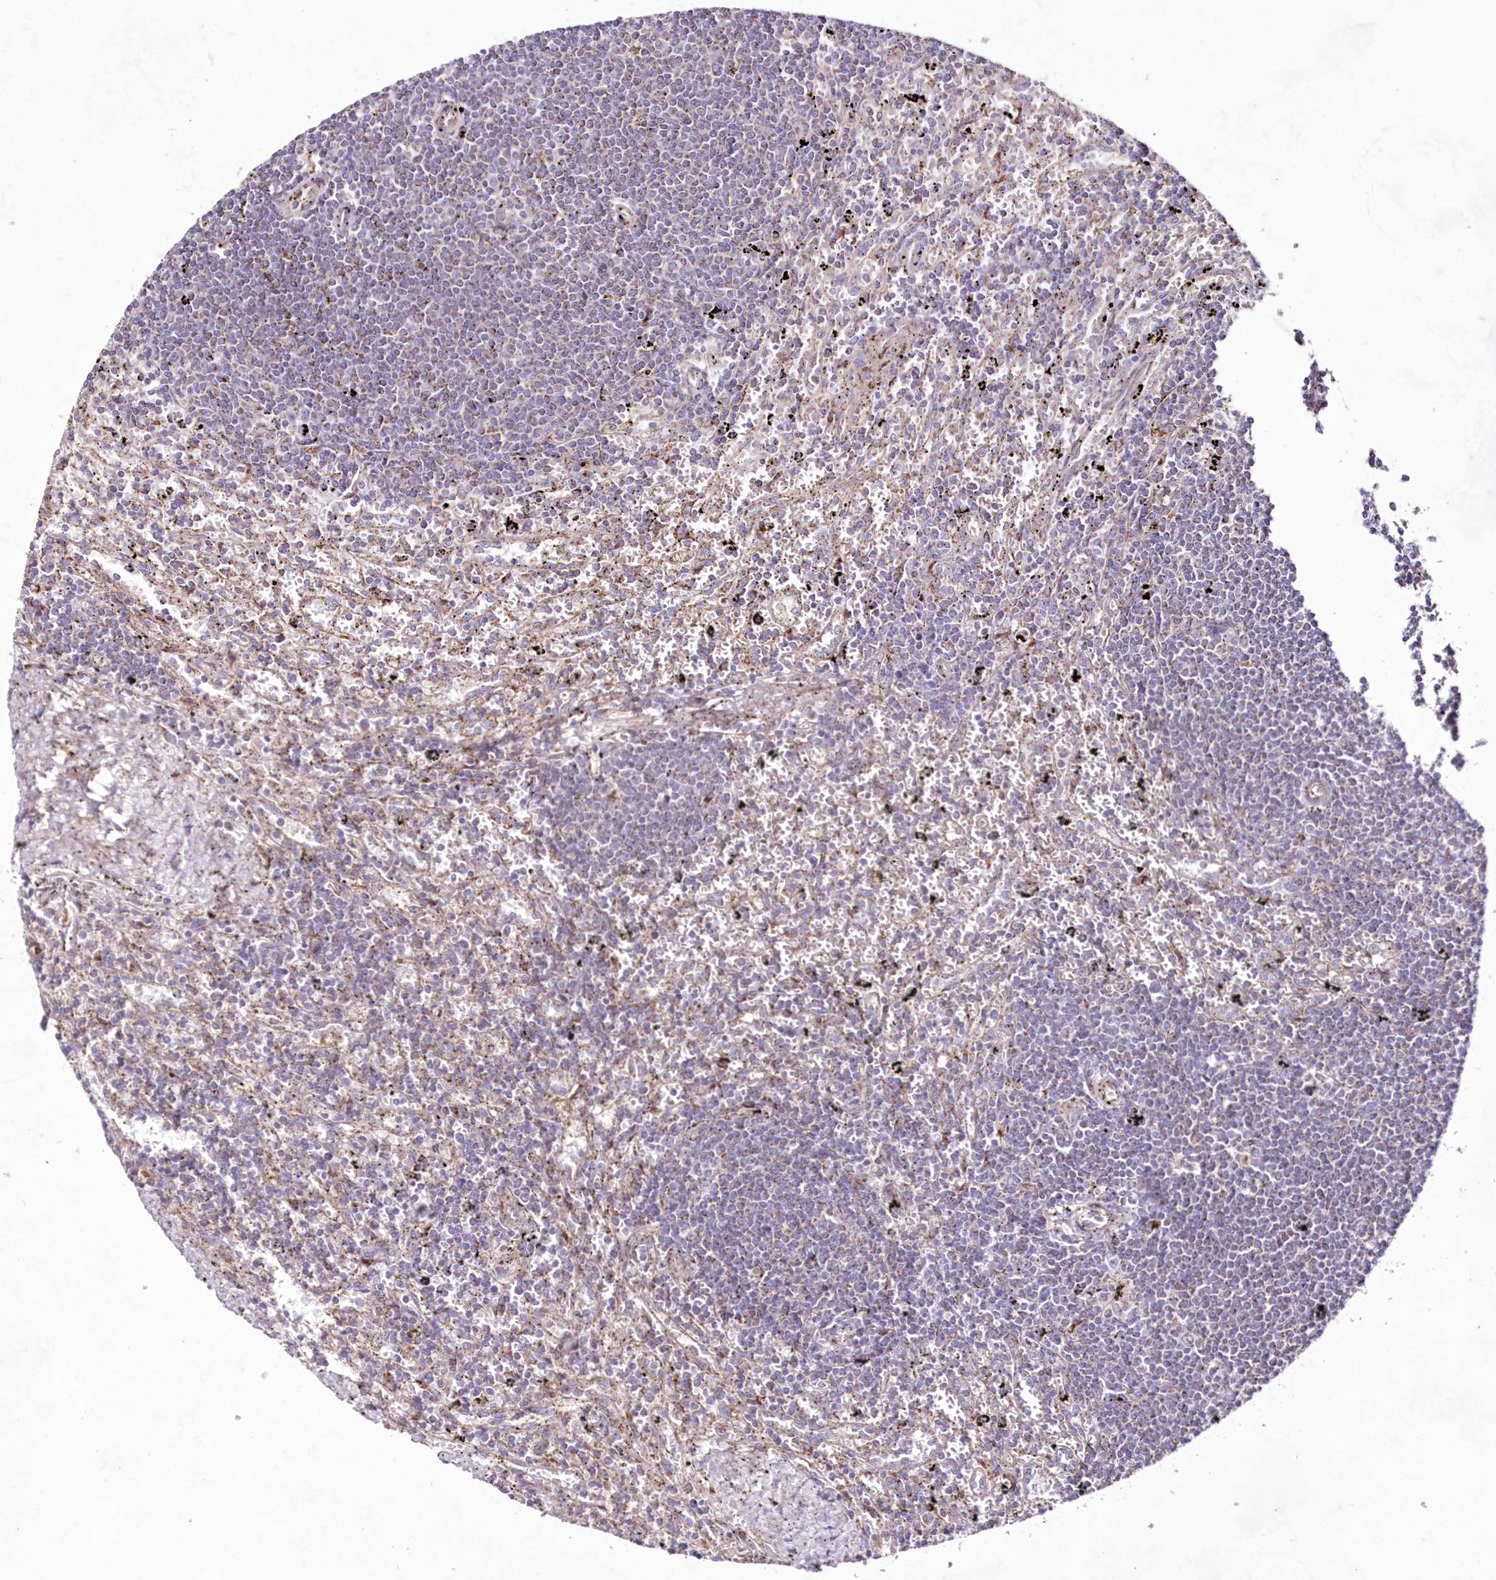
{"staining": {"intensity": "weak", "quantity": "25%-75%", "location": "cytoplasmic/membranous"}, "tissue": "lymphoma", "cell_type": "Tumor cells", "image_type": "cancer", "snomed": [{"axis": "morphology", "description": "Malignant lymphoma, non-Hodgkin's type, Low grade"}, {"axis": "topography", "description": "Spleen"}], "caption": "Weak cytoplasmic/membranous expression for a protein is identified in about 25%-75% of tumor cells of low-grade malignant lymphoma, non-Hodgkin's type using IHC.", "gene": "HADHB", "patient": {"sex": "male", "age": 76}}